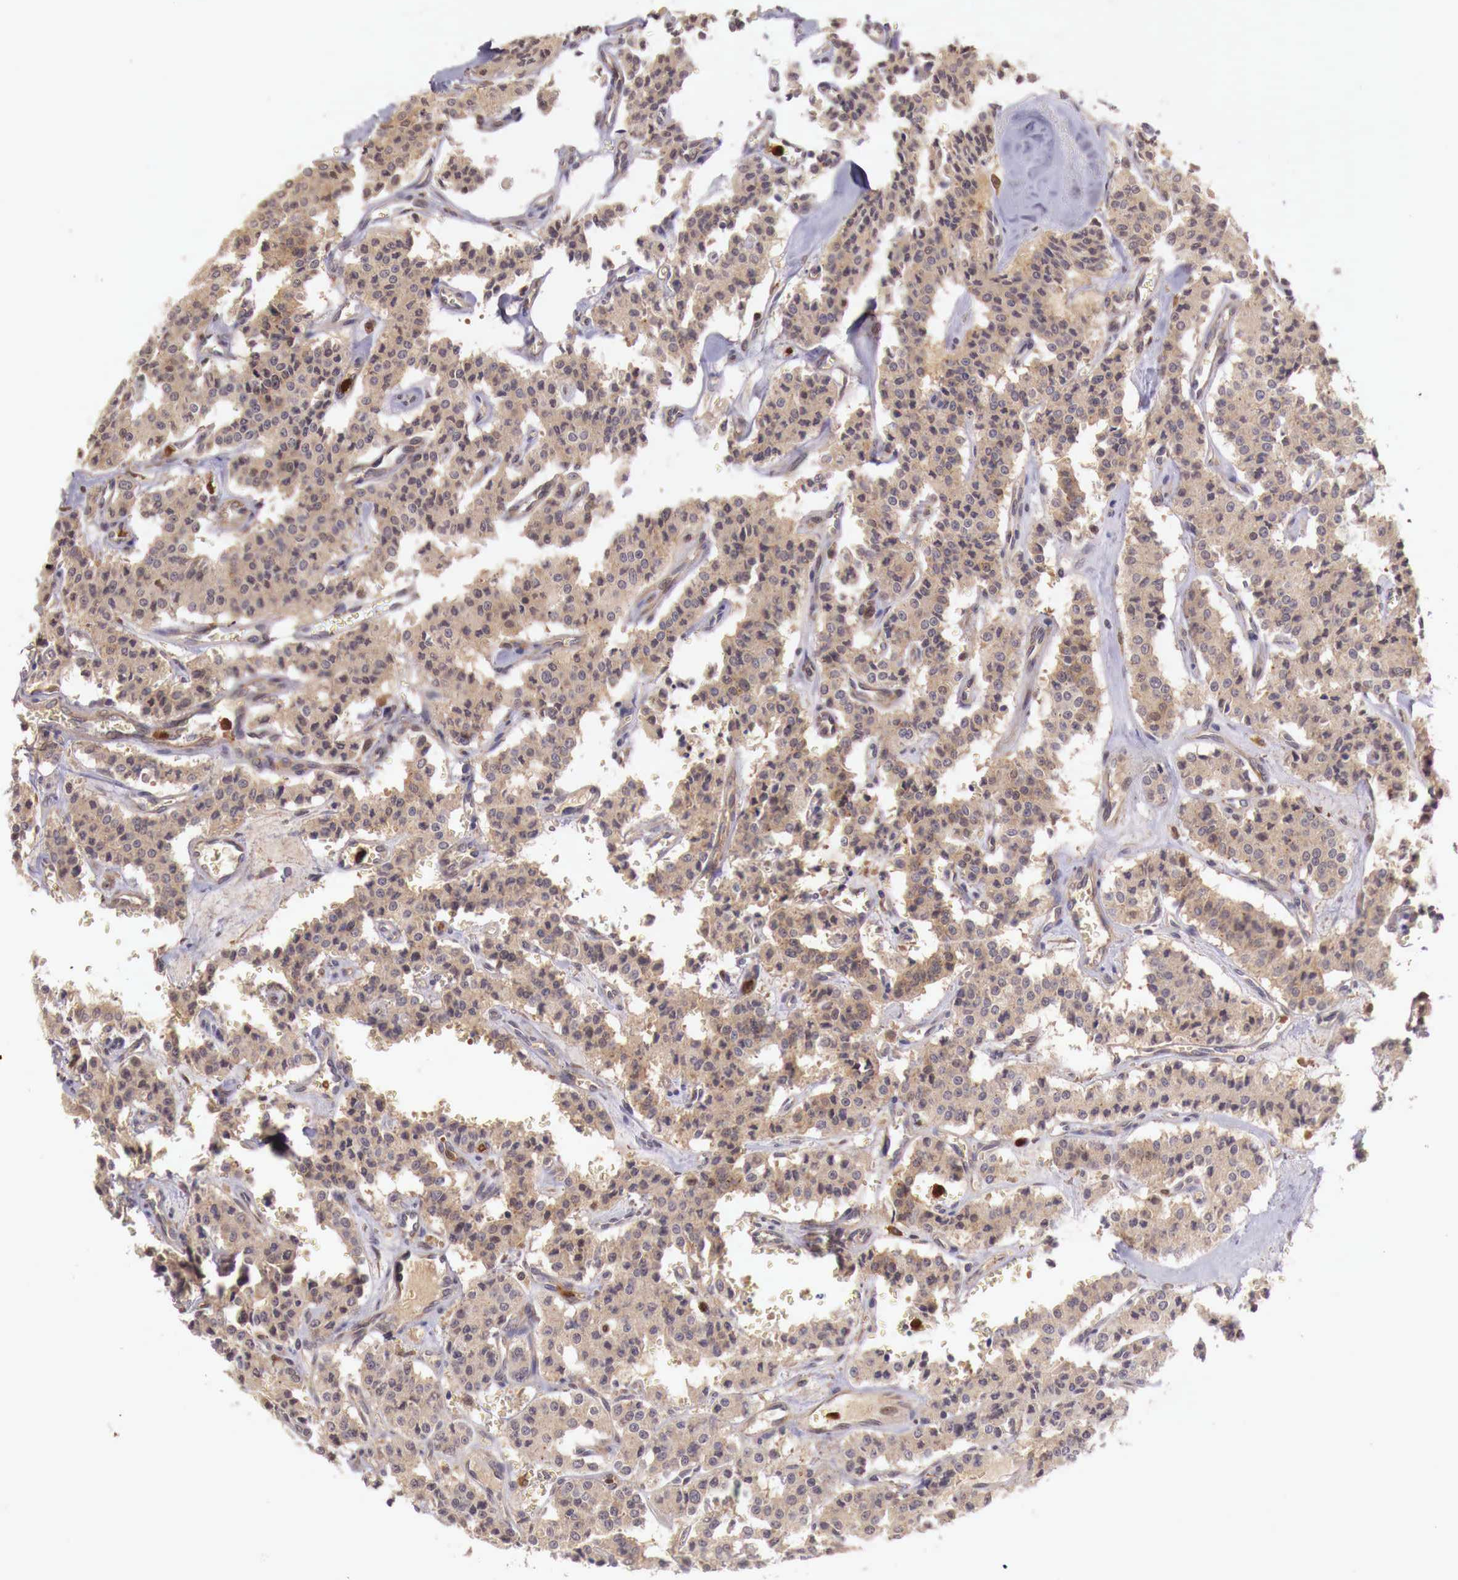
{"staining": {"intensity": "moderate", "quantity": ">75%", "location": "cytoplasmic/membranous"}, "tissue": "carcinoid", "cell_type": "Tumor cells", "image_type": "cancer", "snomed": [{"axis": "morphology", "description": "Carcinoid, malignant, NOS"}, {"axis": "topography", "description": "Bronchus"}], "caption": "The immunohistochemical stain labels moderate cytoplasmic/membranous staining in tumor cells of carcinoid tissue.", "gene": "GAB2", "patient": {"sex": "male", "age": 55}}